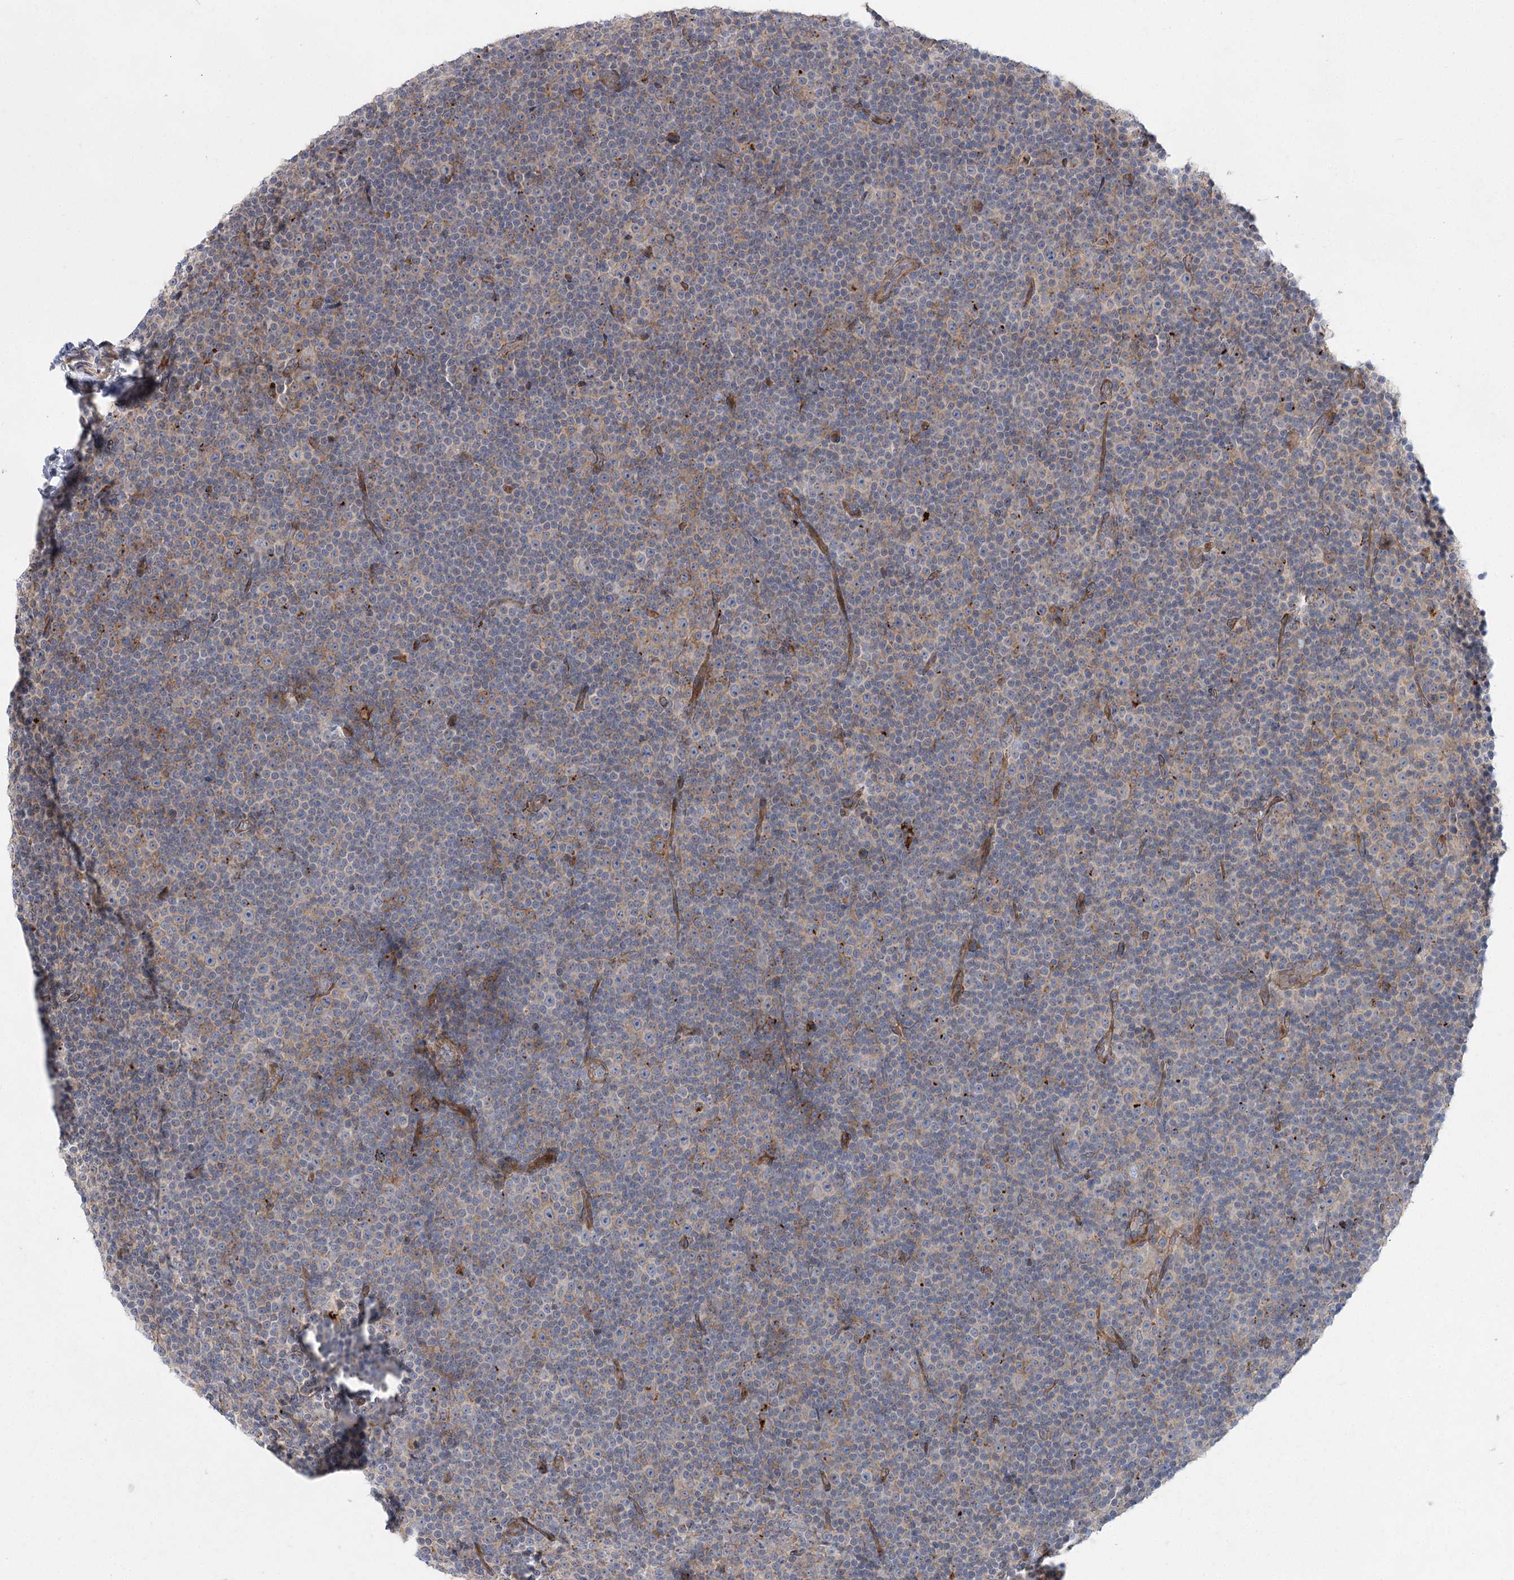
{"staining": {"intensity": "negative", "quantity": "none", "location": "none"}, "tissue": "lymphoma", "cell_type": "Tumor cells", "image_type": "cancer", "snomed": [{"axis": "morphology", "description": "Malignant lymphoma, non-Hodgkin's type, Low grade"}, {"axis": "topography", "description": "Lymph node"}], "caption": "There is no significant expression in tumor cells of malignant lymphoma, non-Hodgkin's type (low-grade).", "gene": "SH3BP5L", "patient": {"sex": "female", "age": 67}}